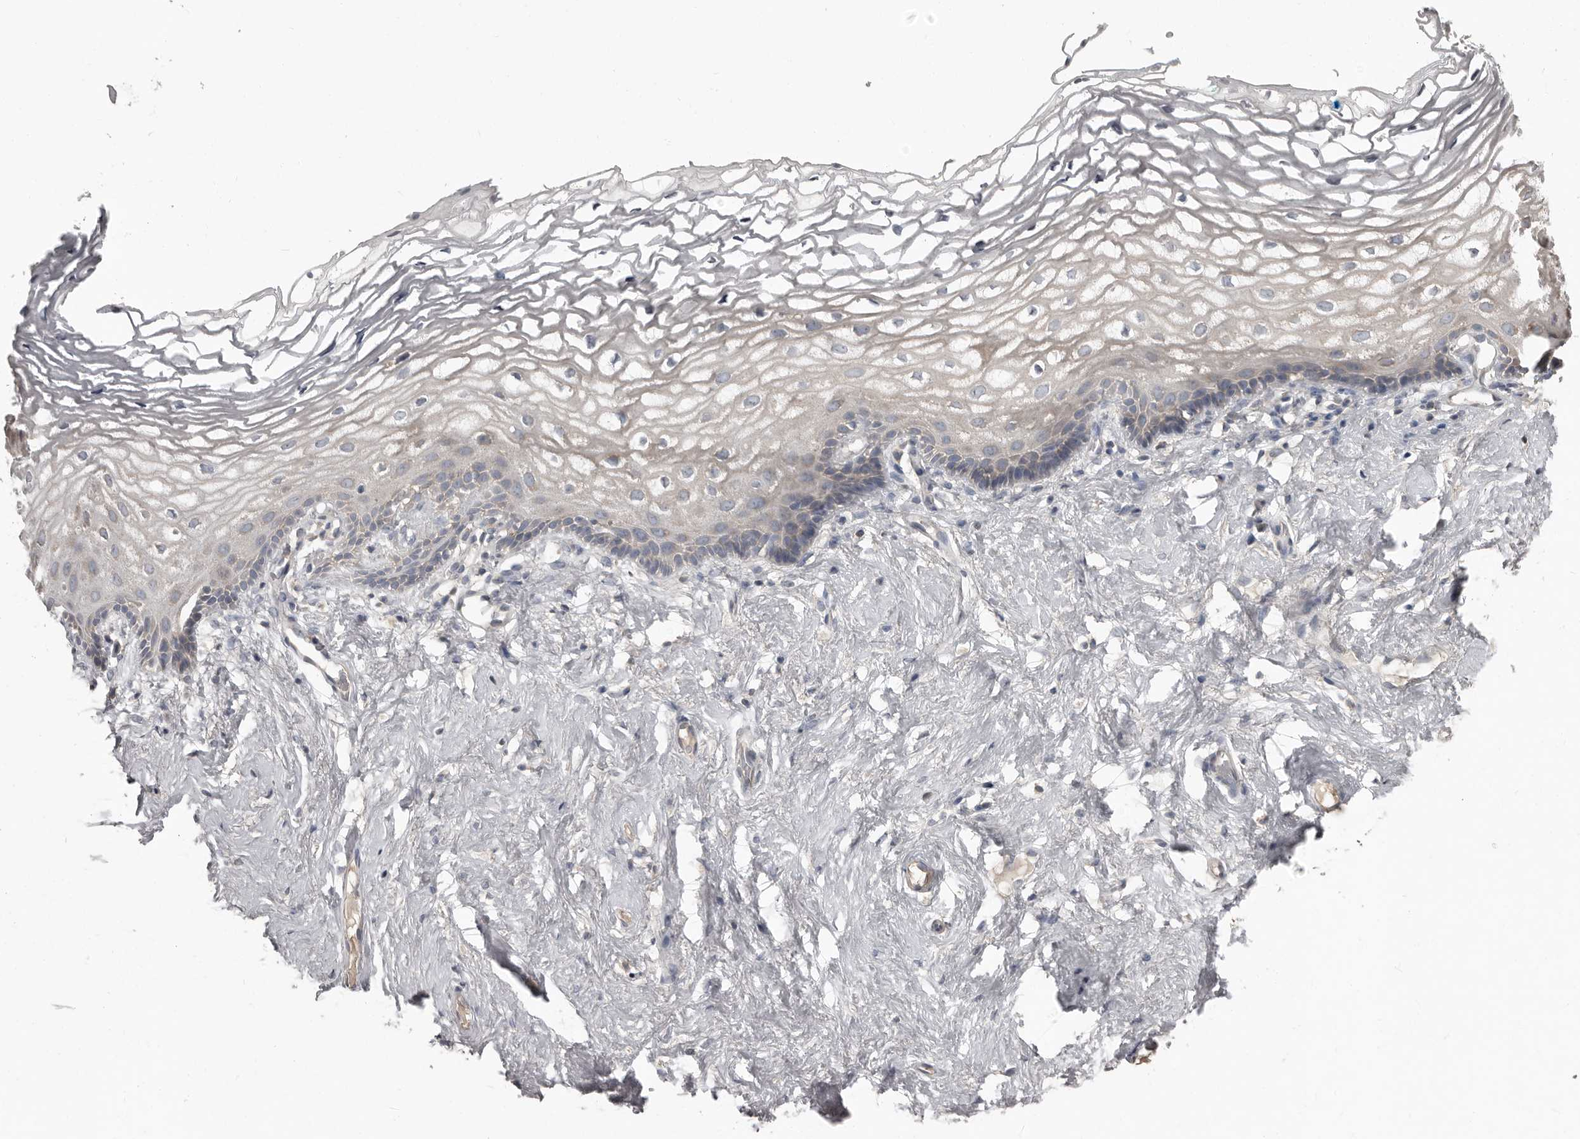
{"staining": {"intensity": "negative", "quantity": "none", "location": "none"}, "tissue": "vagina", "cell_type": "Squamous epithelial cells", "image_type": "normal", "snomed": [{"axis": "morphology", "description": "Normal tissue, NOS"}, {"axis": "morphology", "description": "Adenocarcinoma, NOS"}, {"axis": "topography", "description": "Rectum"}, {"axis": "topography", "description": "Vagina"}], "caption": "Immunohistochemistry (IHC) of normal vagina displays no expression in squamous epithelial cells. Brightfield microscopy of immunohistochemistry stained with DAB (brown) and hematoxylin (blue), captured at high magnification.", "gene": "CA6", "patient": {"sex": "female", "age": 71}}